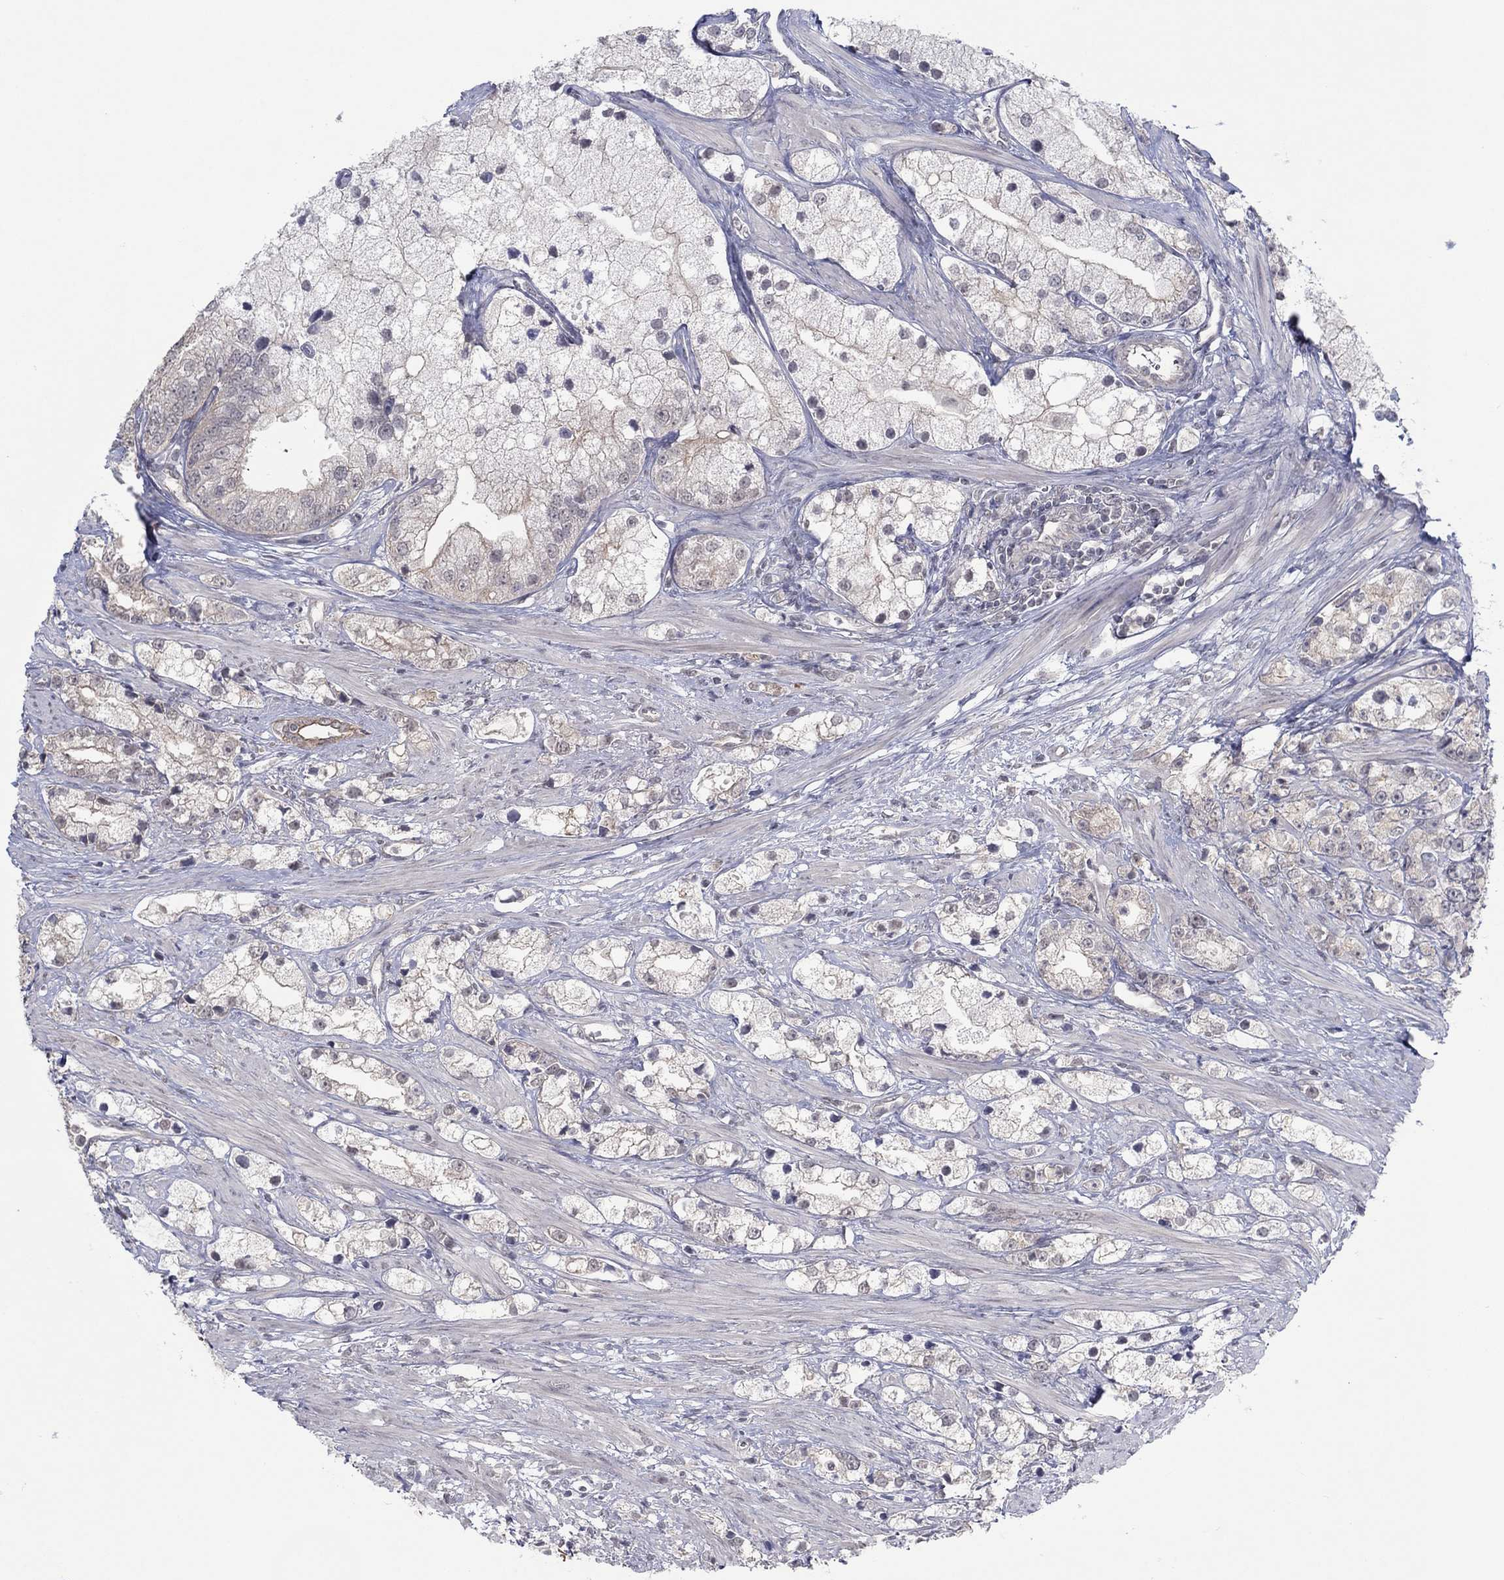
{"staining": {"intensity": "weak", "quantity": "<25%", "location": "cytoplasmic/membranous"}, "tissue": "prostate cancer", "cell_type": "Tumor cells", "image_type": "cancer", "snomed": [{"axis": "morphology", "description": "Adenocarcinoma, NOS"}, {"axis": "topography", "description": "Prostate and seminal vesicle, NOS"}, {"axis": "topography", "description": "Prostate"}], "caption": "The IHC photomicrograph has no significant positivity in tumor cells of prostate cancer tissue. (DAB (3,3'-diaminobenzidine) immunohistochemistry (IHC), high magnification).", "gene": "SLC22A2", "patient": {"sex": "male", "age": 79}}